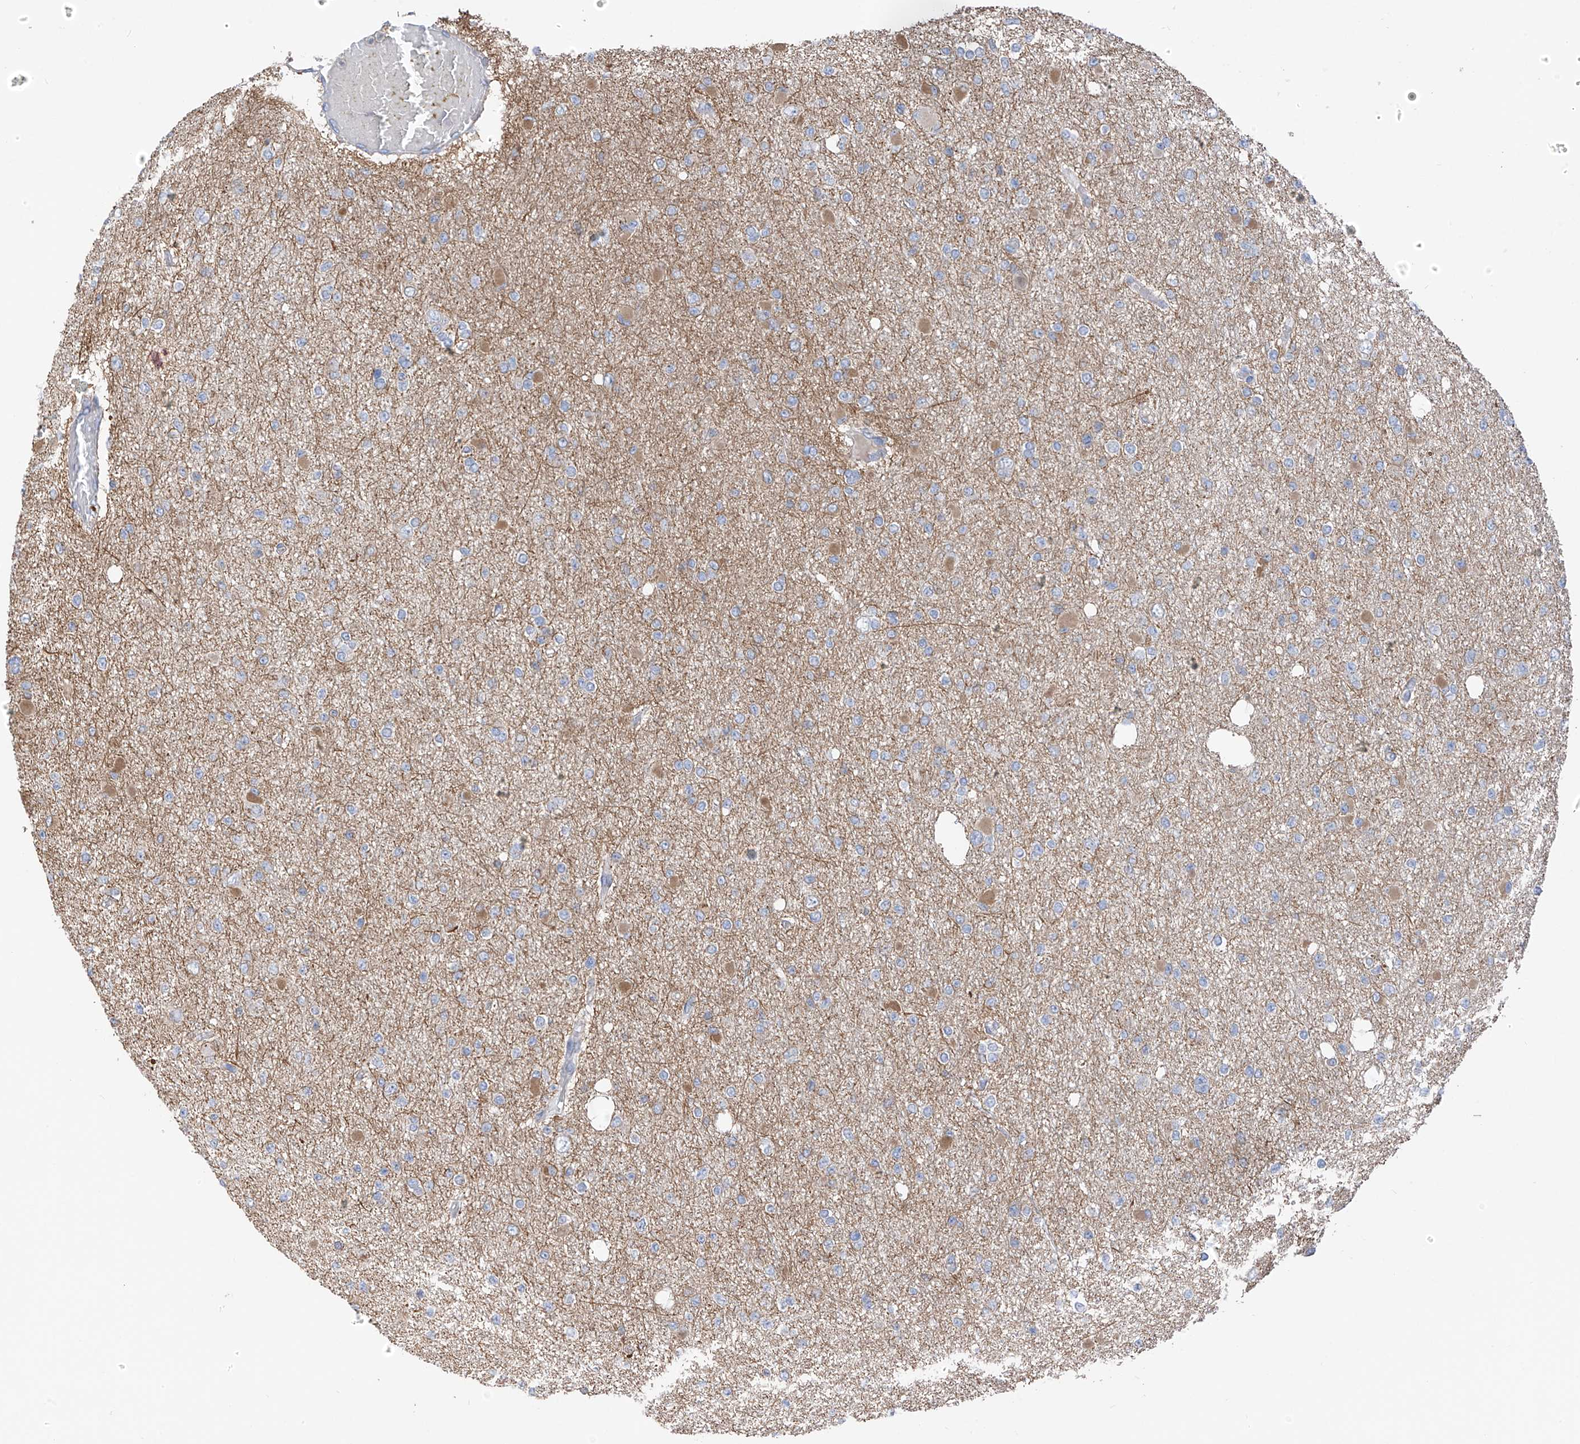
{"staining": {"intensity": "negative", "quantity": "none", "location": "none"}, "tissue": "glioma", "cell_type": "Tumor cells", "image_type": "cancer", "snomed": [{"axis": "morphology", "description": "Glioma, malignant, Low grade"}, {"axis": "topography", "description": "Brain"}], "caption": "Low-grade glioma (malignant) stained for a protein using IHC displays no positivity tumor cells.", "gene": "GALNTL6", "patient": {"sex": "female", "age": 22}}